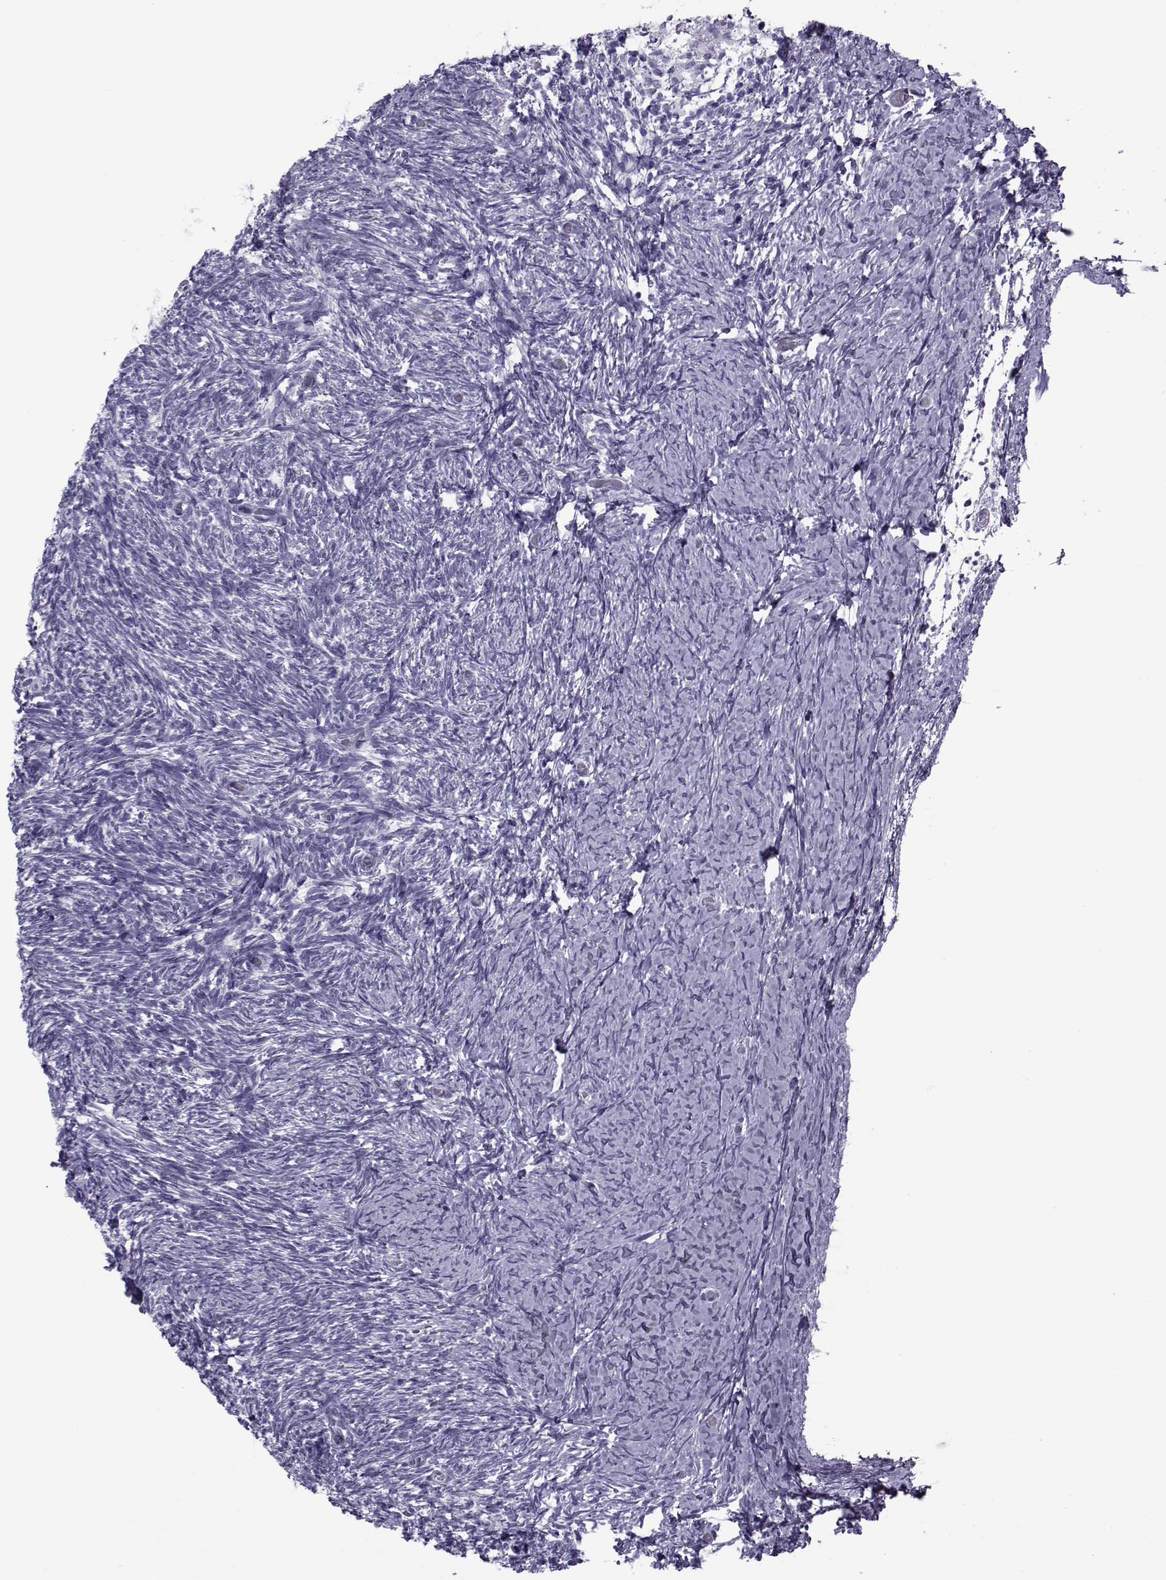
{"staining": {"intensity": "negative", "quantity": "none", "location": "none"}, "tissue": "ovary", "cell_type": "Follicle cells", "image_type": "normal", "snomed": [{"axis": "morphology", "description": "Normal tissue, NOS"}, {"axis": "topography", "description": "Ovary"}], "caption": "Immunohistochemistry (IHC) image of normal ovary: human ovary stained with DAB (3,3'-diaminobenzidine) displays no significant protein expression in follicle cells. The staining was performed using DAB to visualize the protein expression in brown, while the nuclei were stained in blue with hematoxylin (Magnification: 20x).", "gene": "OIP5", "patient": {"sex": "female", "age": 39}}